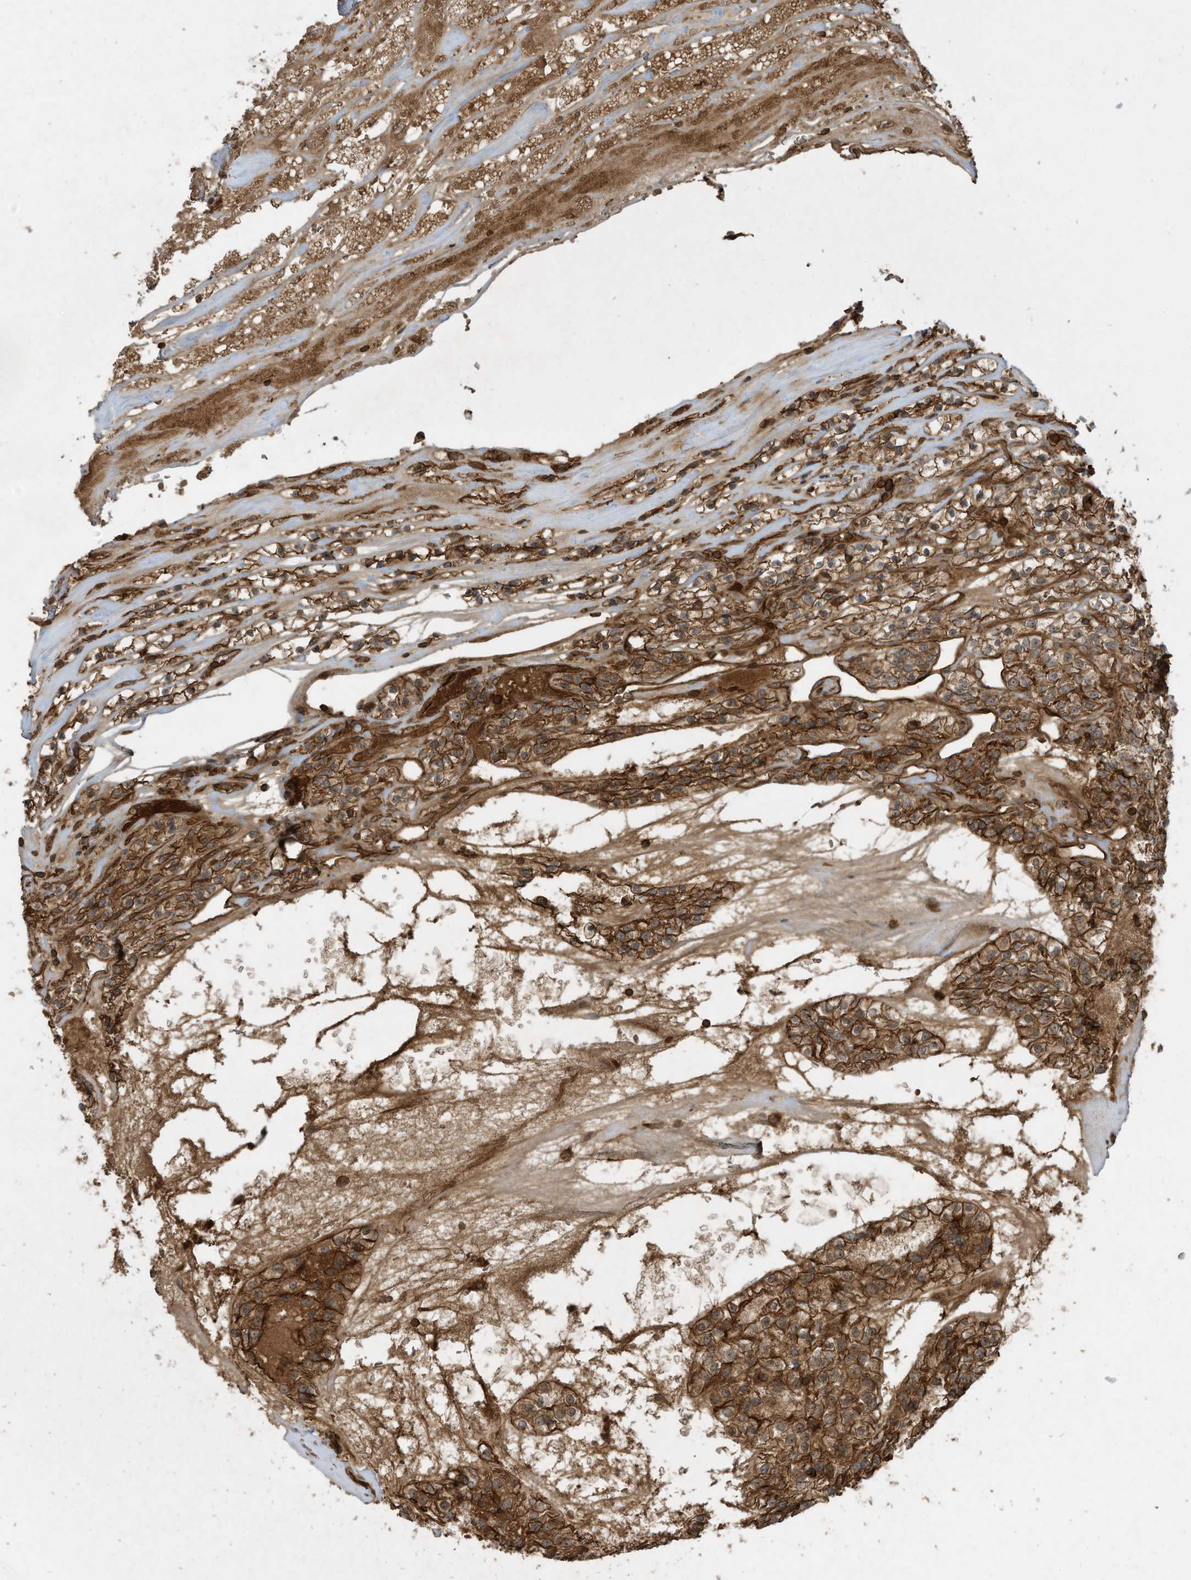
{"staining": {"intensity": "moderate", "quantity": ">75%", "location": "cytoplasmic/membranous"}, "tissue": "renal cancer", "cell_type": "Tumor cells", "image_type": "cancer", "snomed": [{"axis": "morphology", "description": "Adenocarcinoma, NOS"}, {"axis": "topography", "description": "Kidney"}], "caption": "This photomicrograph exhibits renal cancer stained with immunohistochemistry (IHC) to label a protein in brown. The cytoplasmic/membranous of tumor cells show moderate positivity for the protein. Nuclei are counter-stained blue.", "gene": "DDIT4", "patient": {"sex": "female", "age": 57}}